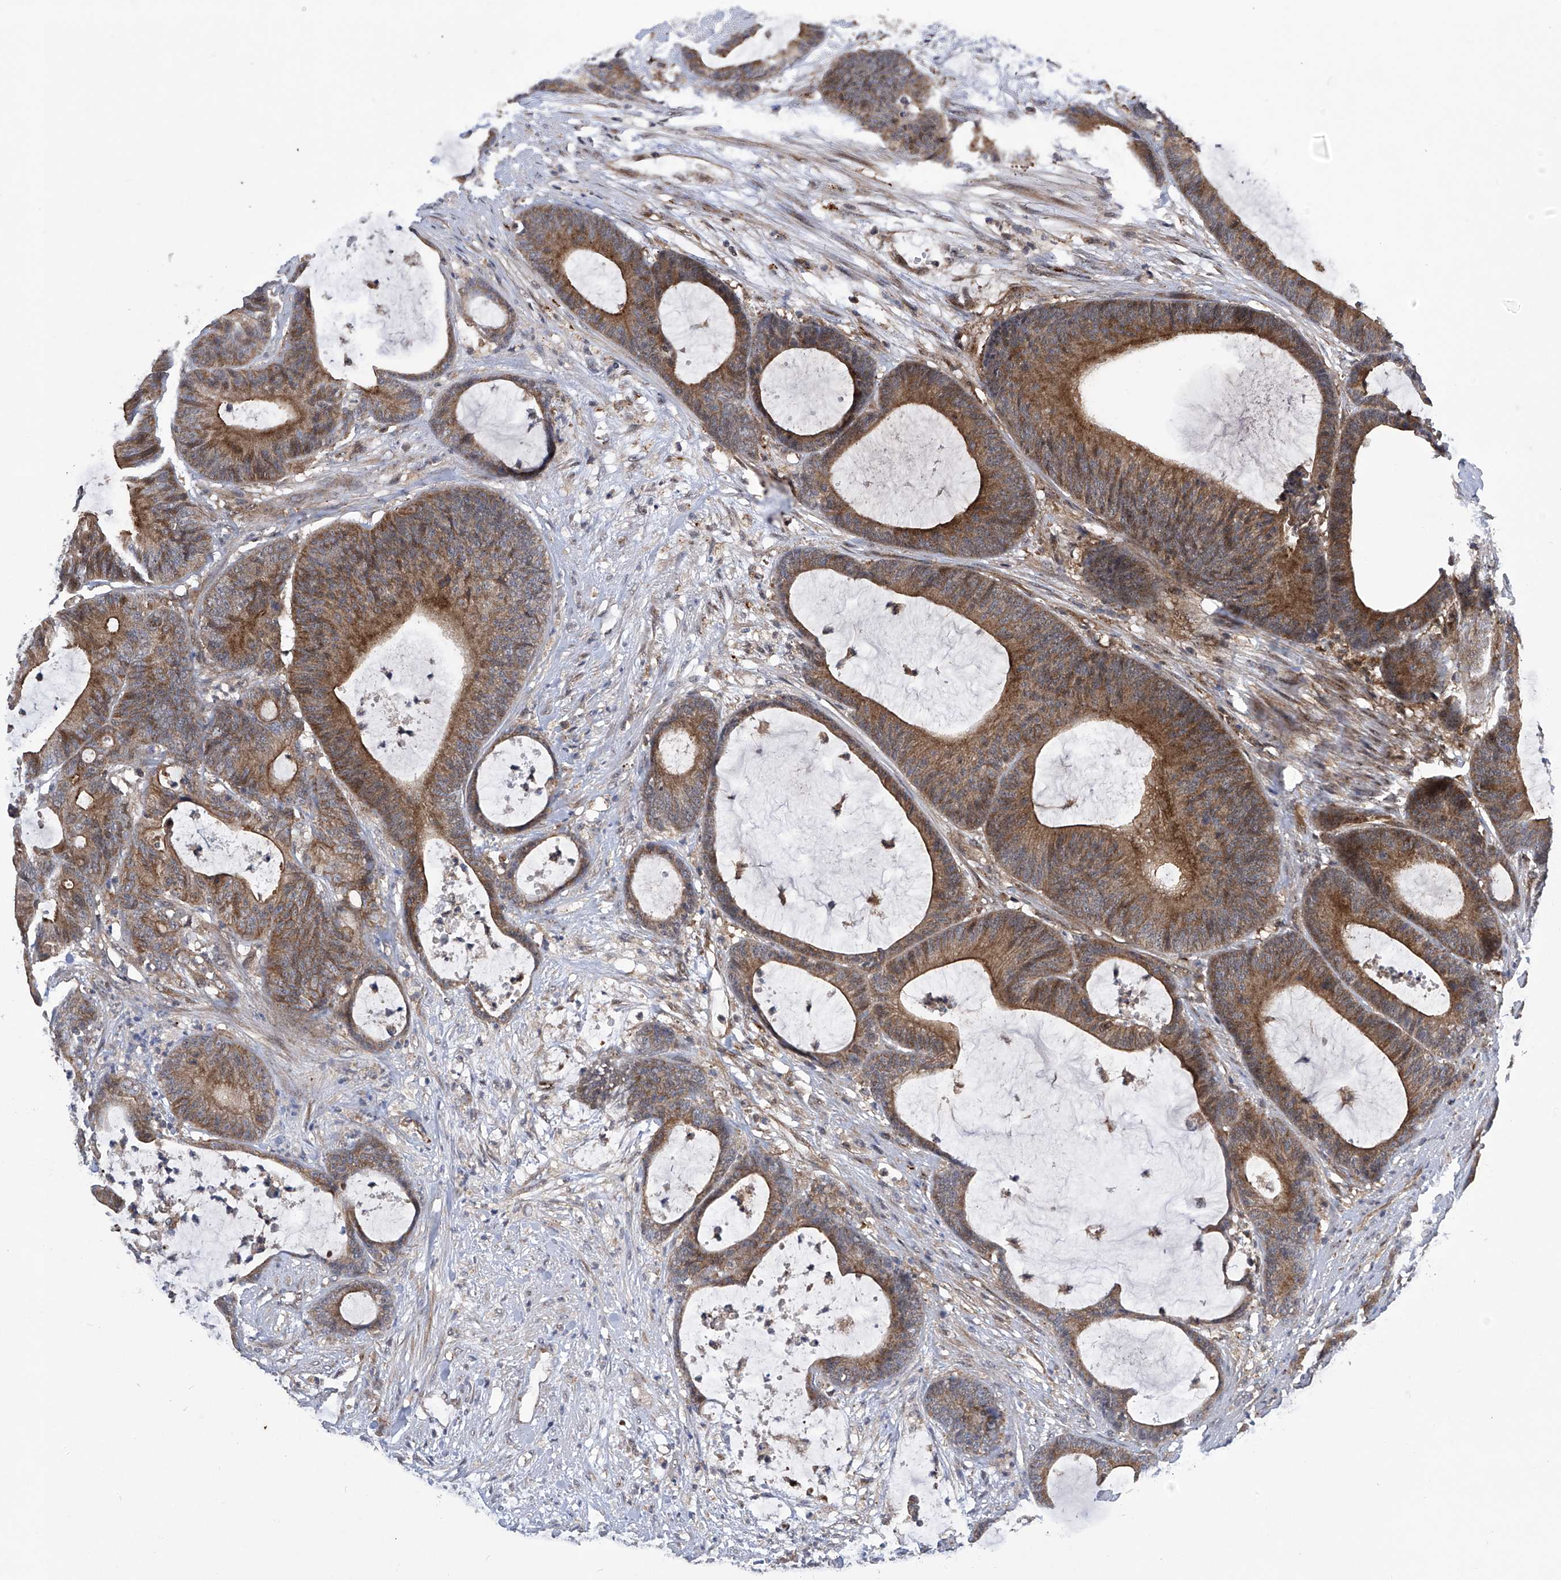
{"staining": {"intensity": "moderate", "quantity": ">75%", "location": "cytoplasmic/membranous"}, "tissue": "colorectal cancer", "cell_type": "Tumor cells", "image_type": "cancer", "snomed": [{"axis": "morphology", "description": "Adenocarcinoma, NOS"}, {"axis": "topography", "description": "Colon"}], "caption": "Immunohistochemical staining of human colorectal cancer exhibits medium levels of moderate cytoplasmic/membranous protein positivity in approximately >75% of tumor cells.", "gene": "CISH", "patient": {"sex": "female", "age": 84}}